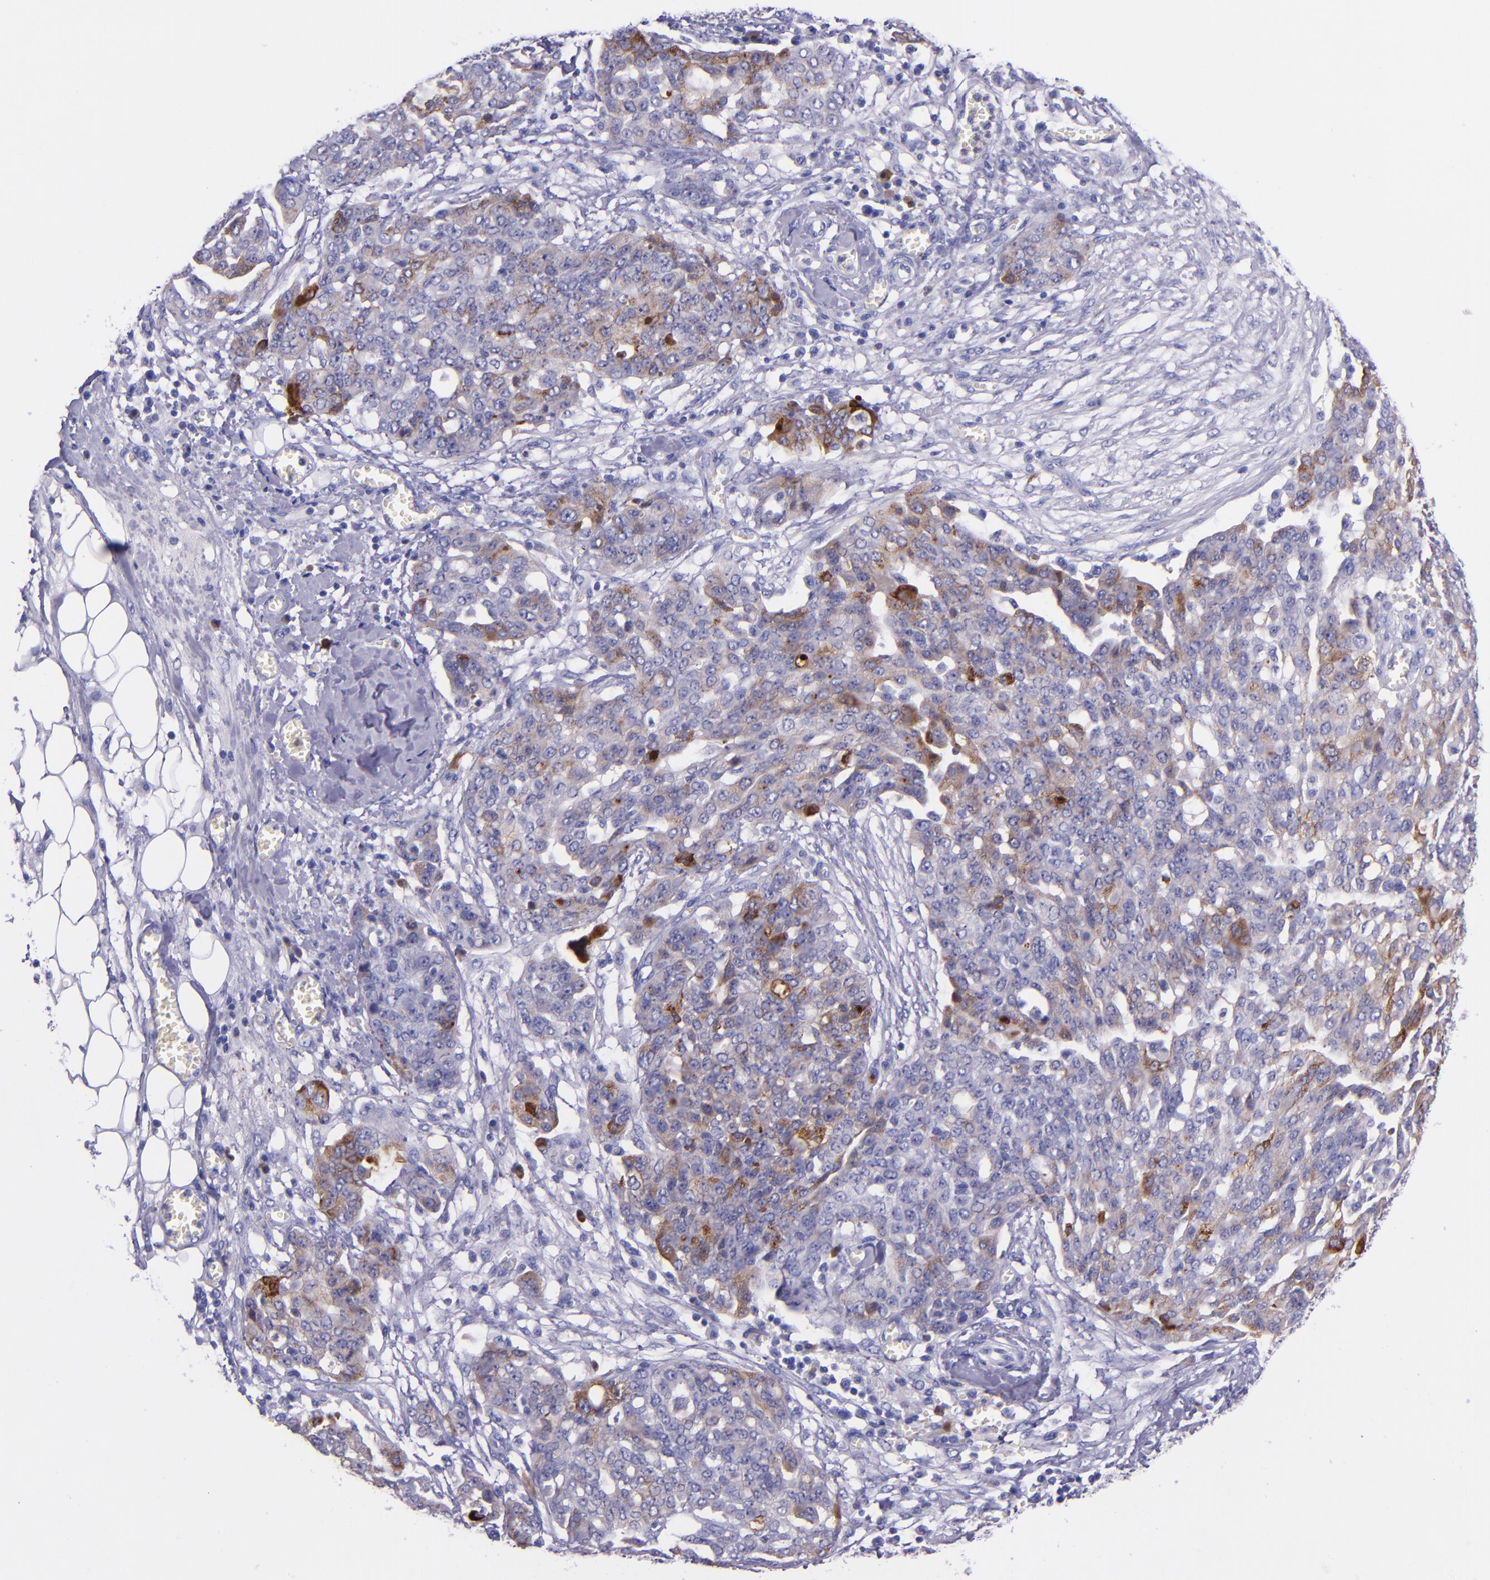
{"staining": {"intensity": "moderate", "quantity": "<25%", "location": "cytoplasmic/membranous"}, "tissue": "ovarian cancer", "cell_type": "Tumor cells", "image_type": "cancer", "snomed": [{"axis": "morphology", "description": "Cystadenocarcinoma, serous, NOS"}, {"axis": "topography", "description": "Soft tissue"}, {"axis": "topography", "description": "Ovary"}], "caption": "Immunohistochemical staining of serous cystadenocarcinoma (ovarian) displays low levels of moderate cytoplasmic/membranous expression in approximately <25% of tumor cells.", "gene": "SLPI", "patient": {"sex": "female", "age": 57}}